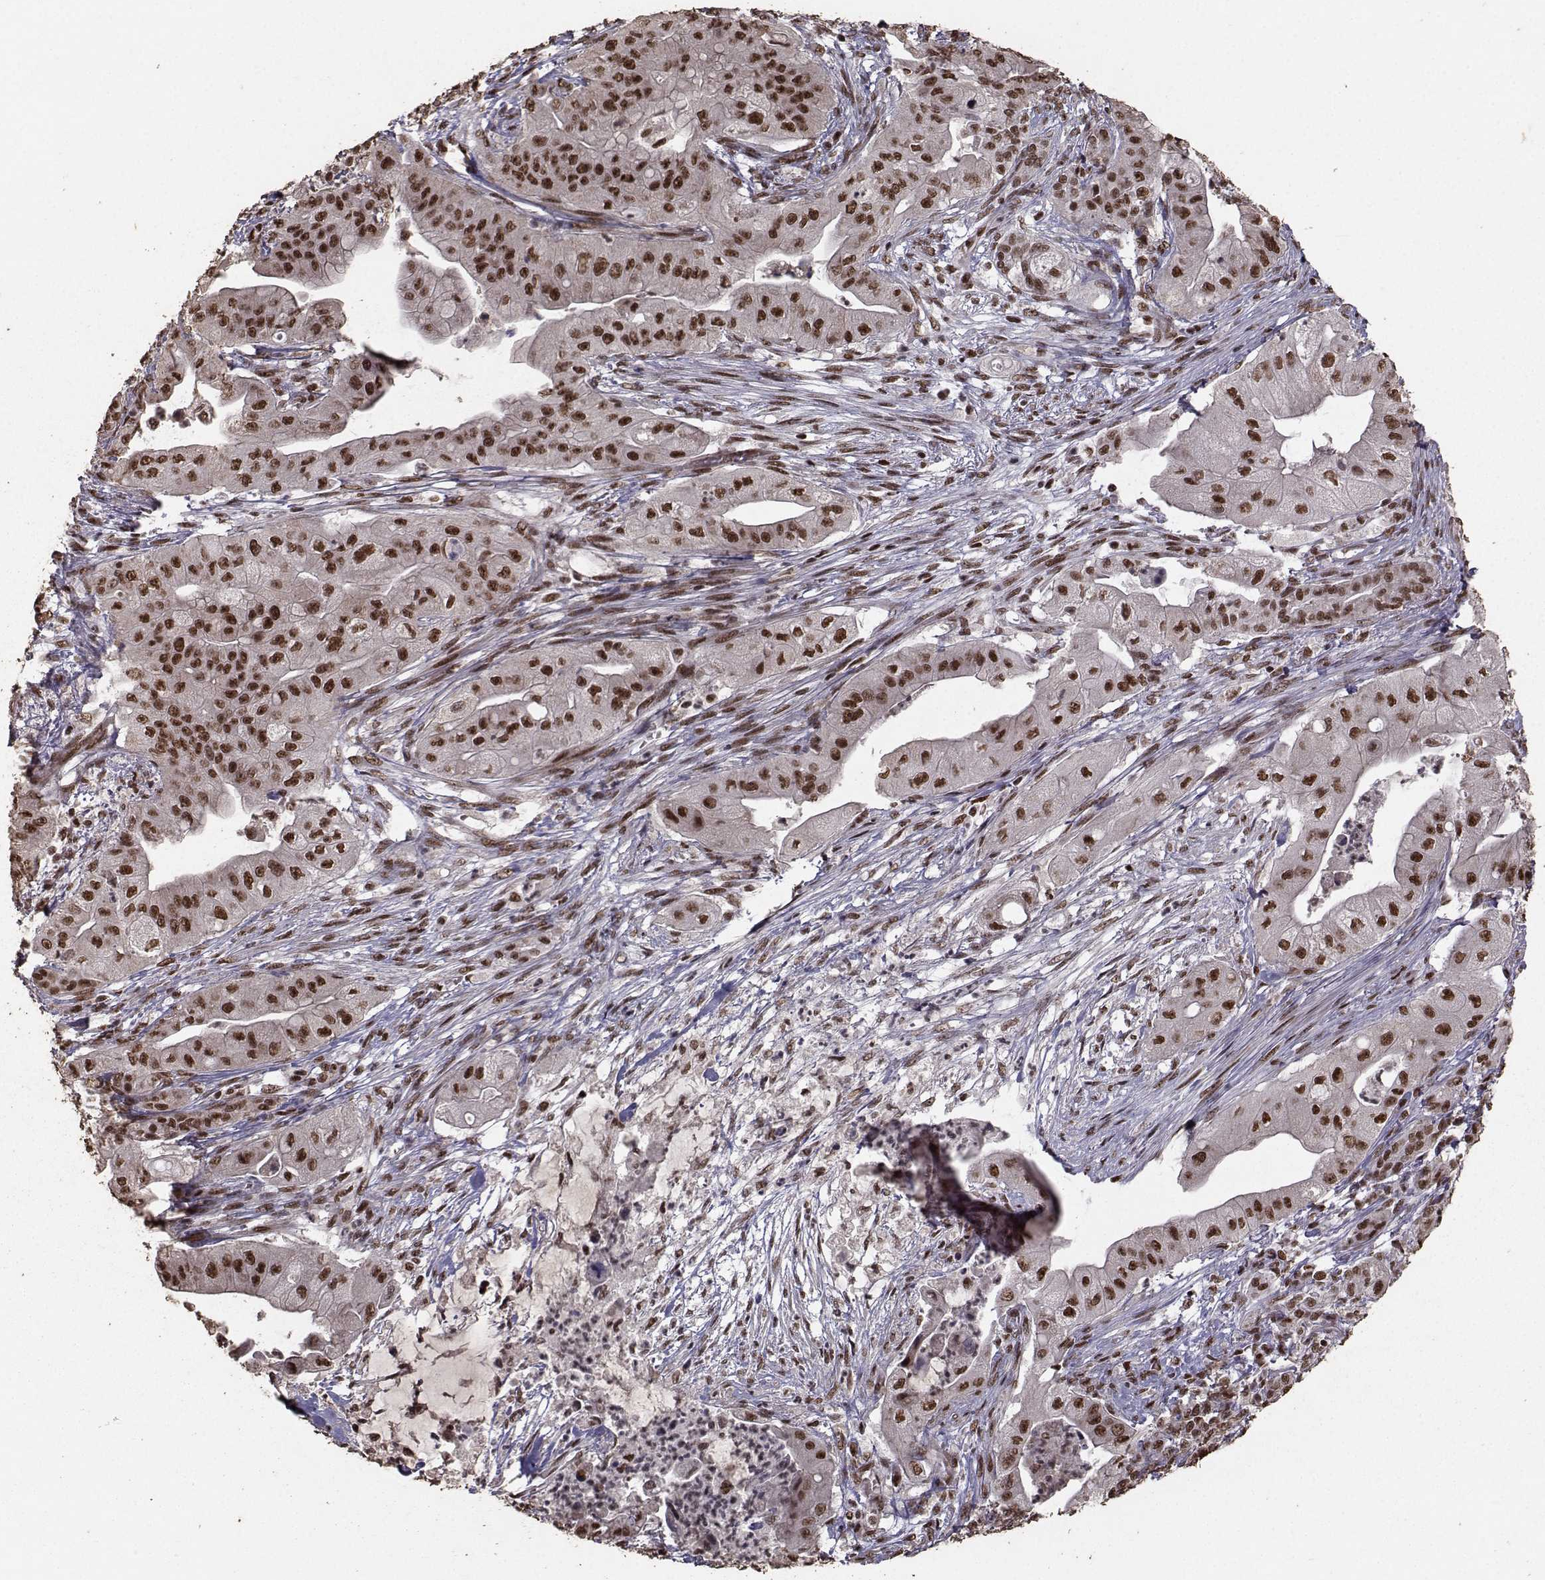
{"staining": {"intensity": "strong", "quantity": ">75%", "location": "nuclear"}, "tissue": "pancreatic cancer", "cell_type": "Tumor cells", "image_type": "cancer", "snomed": [{"axis": "morphology", "description": "Normal tissue, NOS"}, {"axis": "morphology", "description": "Inflammation, NOS"}, {"axis": "morphology", "description": "Adenocarcinoma, NOS"}, {"axis": "topography", "description": "Pancreas"}], "caption": "A high amount of strong nuclear expression is identified in about >75% of tumor cells in pancreatic cancer tissue. The staining was performed using DAB, with brown indicating positive protein expression. Nuclei are stained blue with hematoxylin.", "gene": "SF1", "patient": {"sex": "male", "age": 57}}